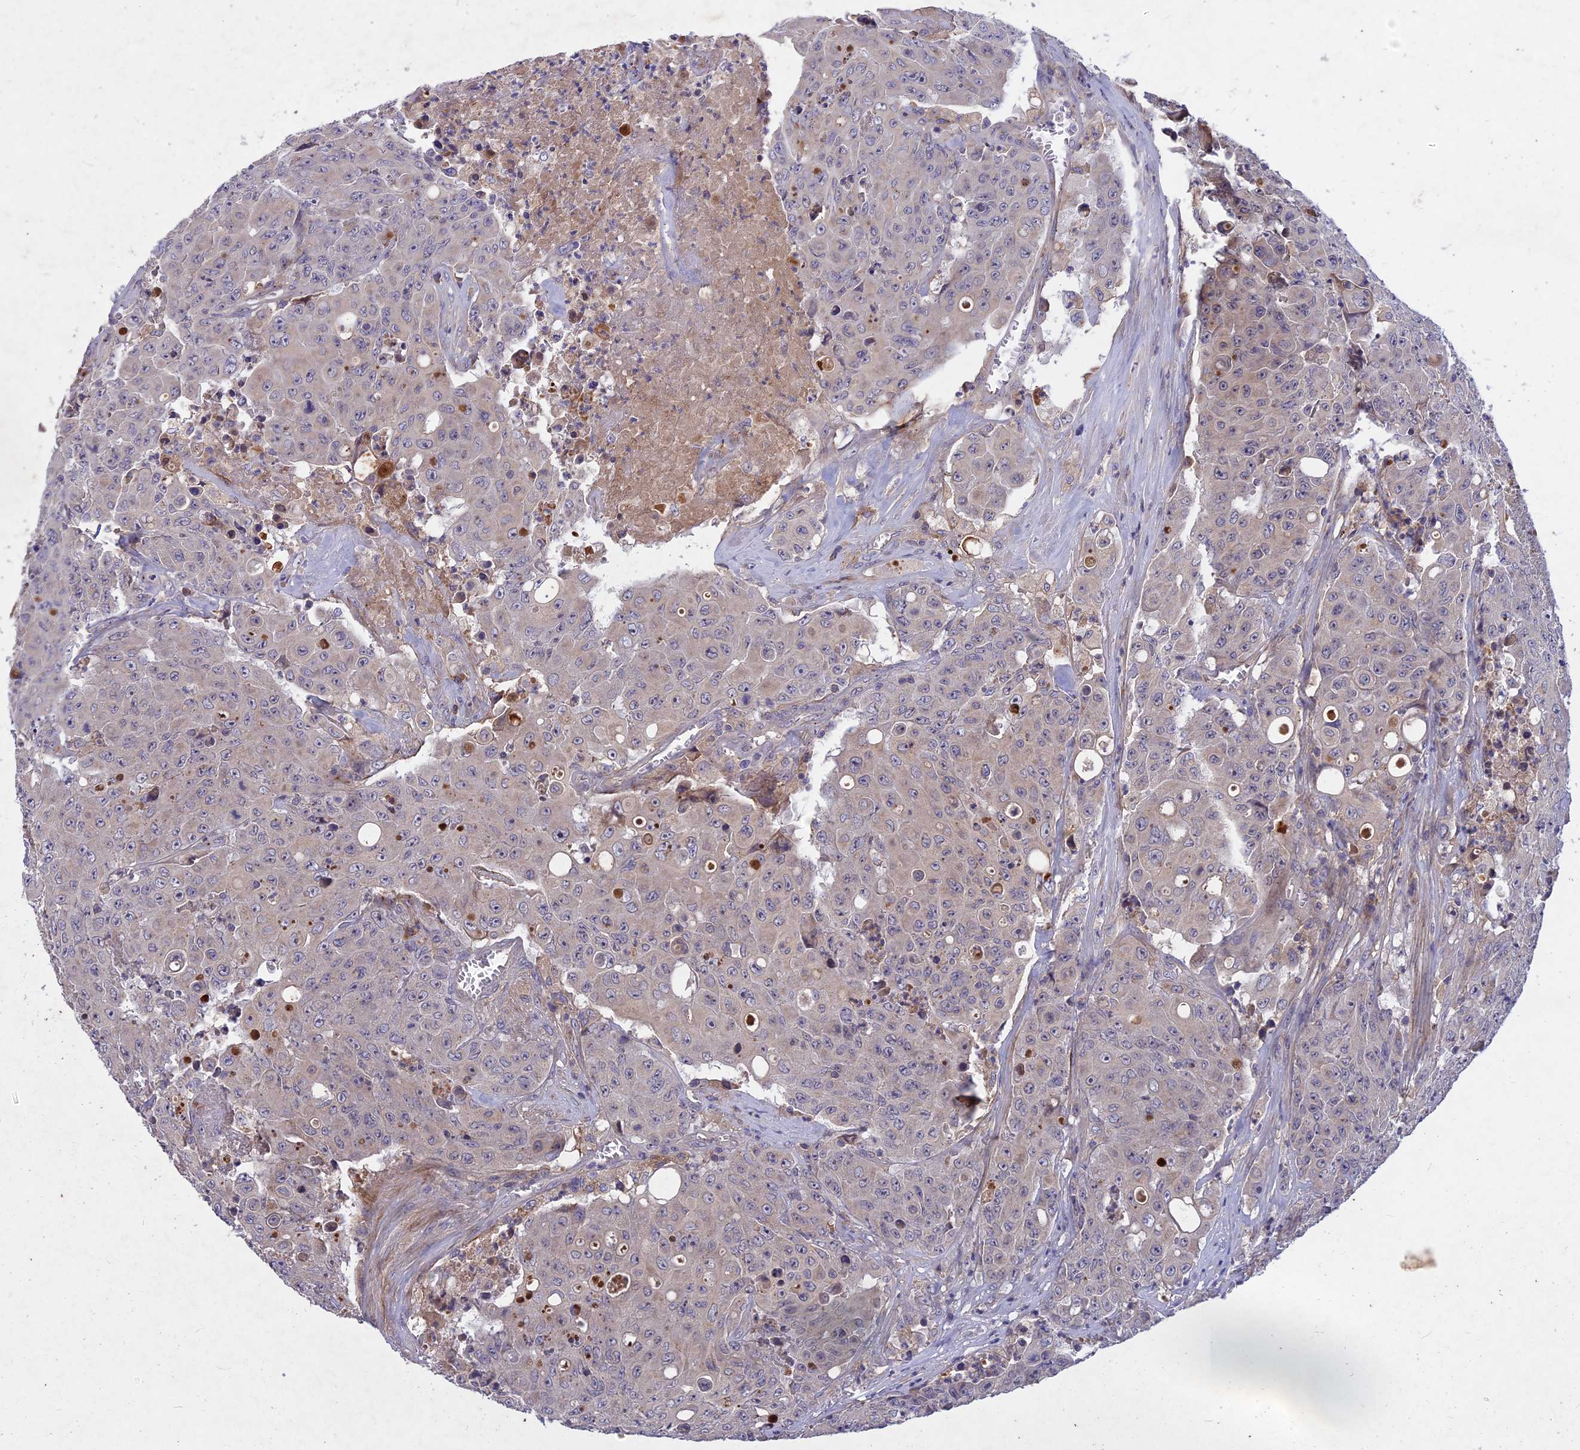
{"staining": {"intensity": "weak", "quantity": "<25%", "location": "cytoplasmic/membranous"}, "tissue": "colorectal cancer", "cell_type": "Tumor cells", "image_type": "cancer", "snomed": [{"axis": "morphology", "description": "Adenocarcinoma, NOS"}, {"axis": "topography", "description": "Colon"}], "caption": "The immunohistochemistry micrograph has no significant positivity in tumor cells of colorectal adenocarcinoma tissue.", "gene": "ADO", "patient": {"sex": "male", "age": 51}}